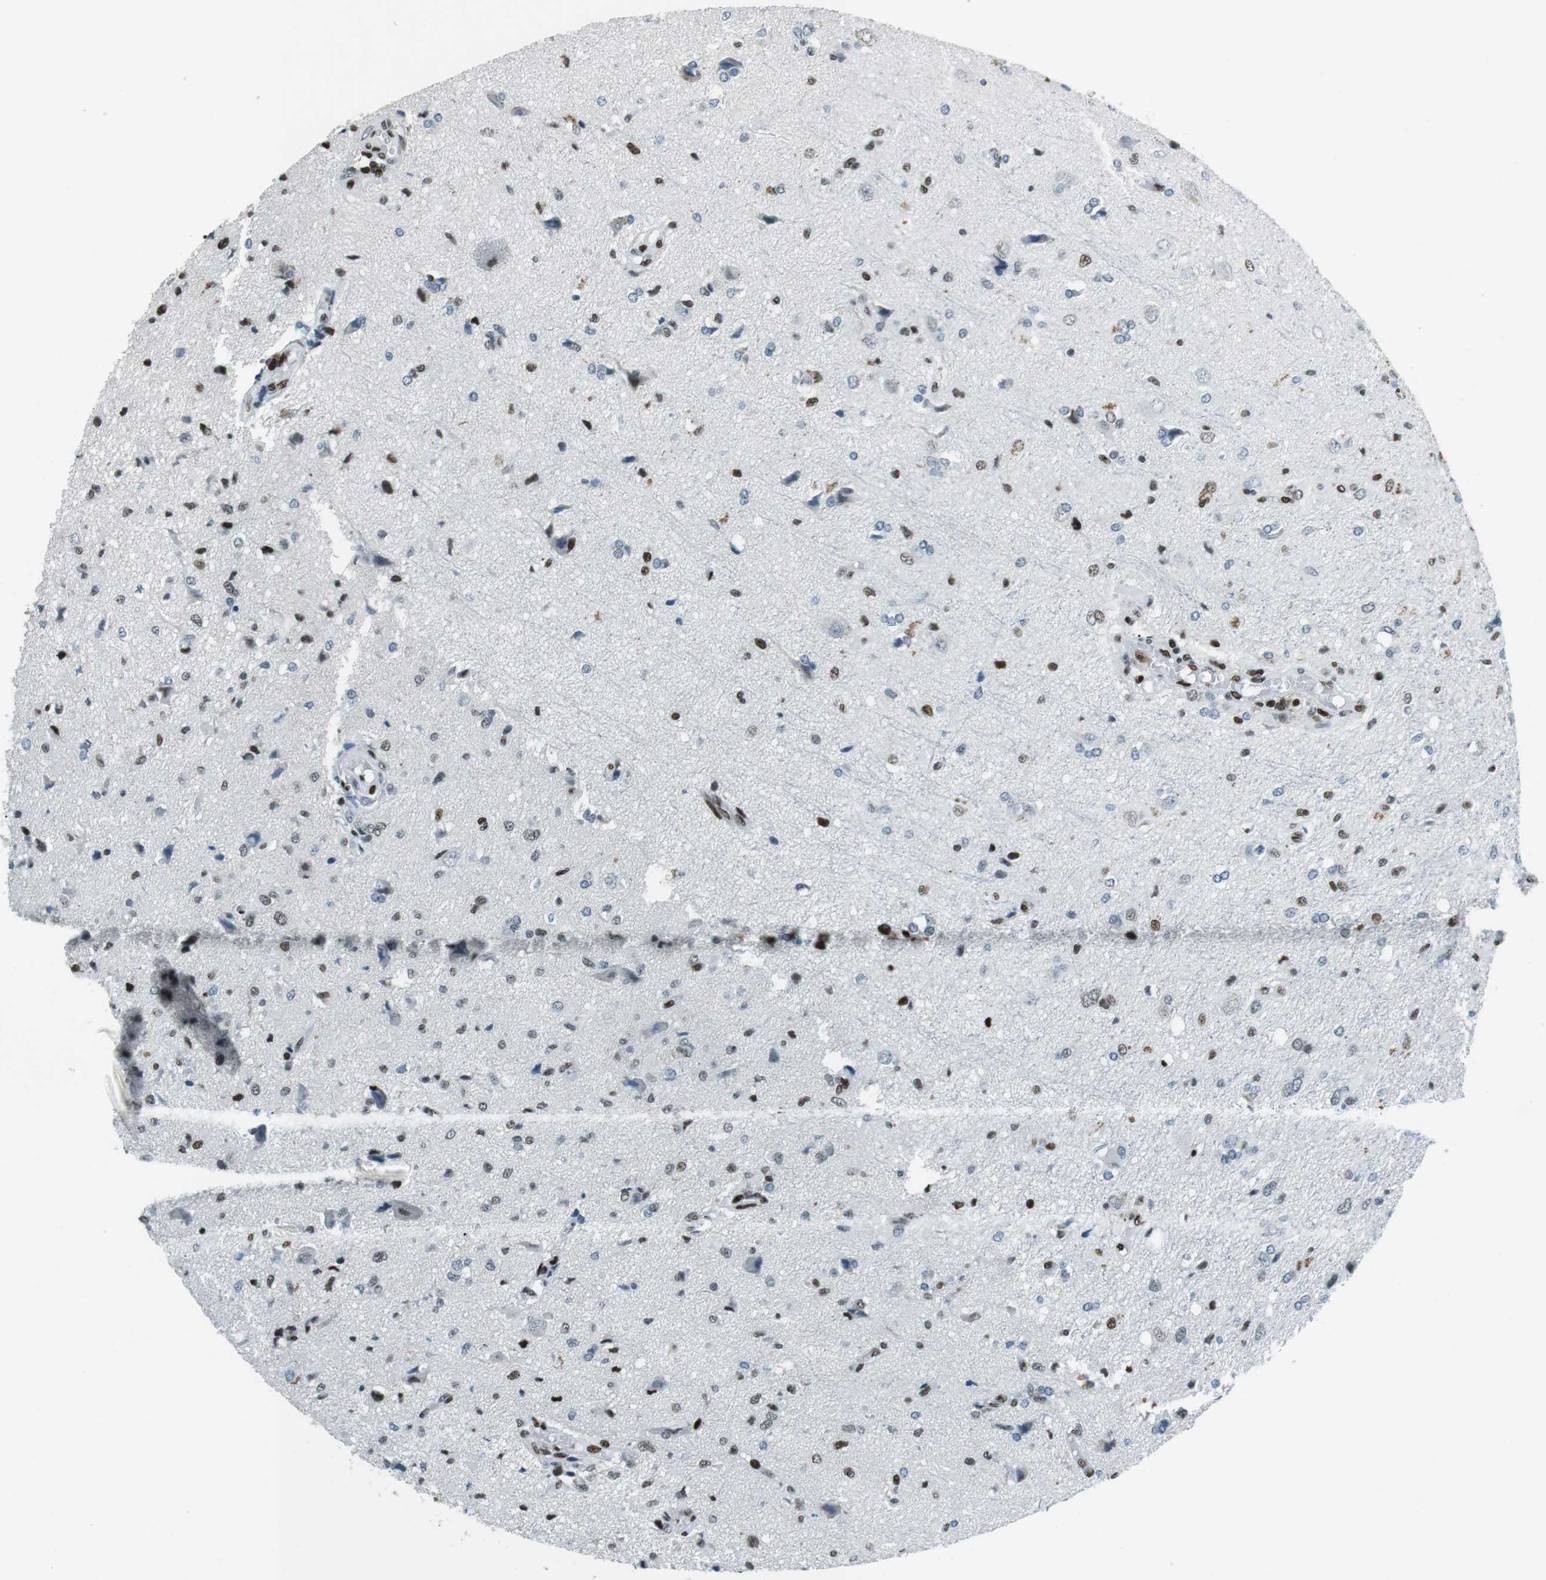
{"staining": {"intensity": "strong", "quantity": "<25%", "location": "nuclear"}, "tissue": "glioma", "cell_type": "Tumor cells", "image_type": "cancer", "snomed": [{"axis": "morphology", "description": "Glioma, malignant, High grade"}, {"axis": "topography", "description": "Brain"}], "caption": "Immunohistochemical staining of human malignant glioma (high-grade) reveals medium levels of strong nuclear expression in approximately <25% of tumor cells. Using DAB (3,3'-diaminobenzidine) (brown) and hematoxylin (blue) stains, captured at high magnification using brightfield microscopy.", "gene": "PML", "patient": {"sex": "female", "age": 59}}